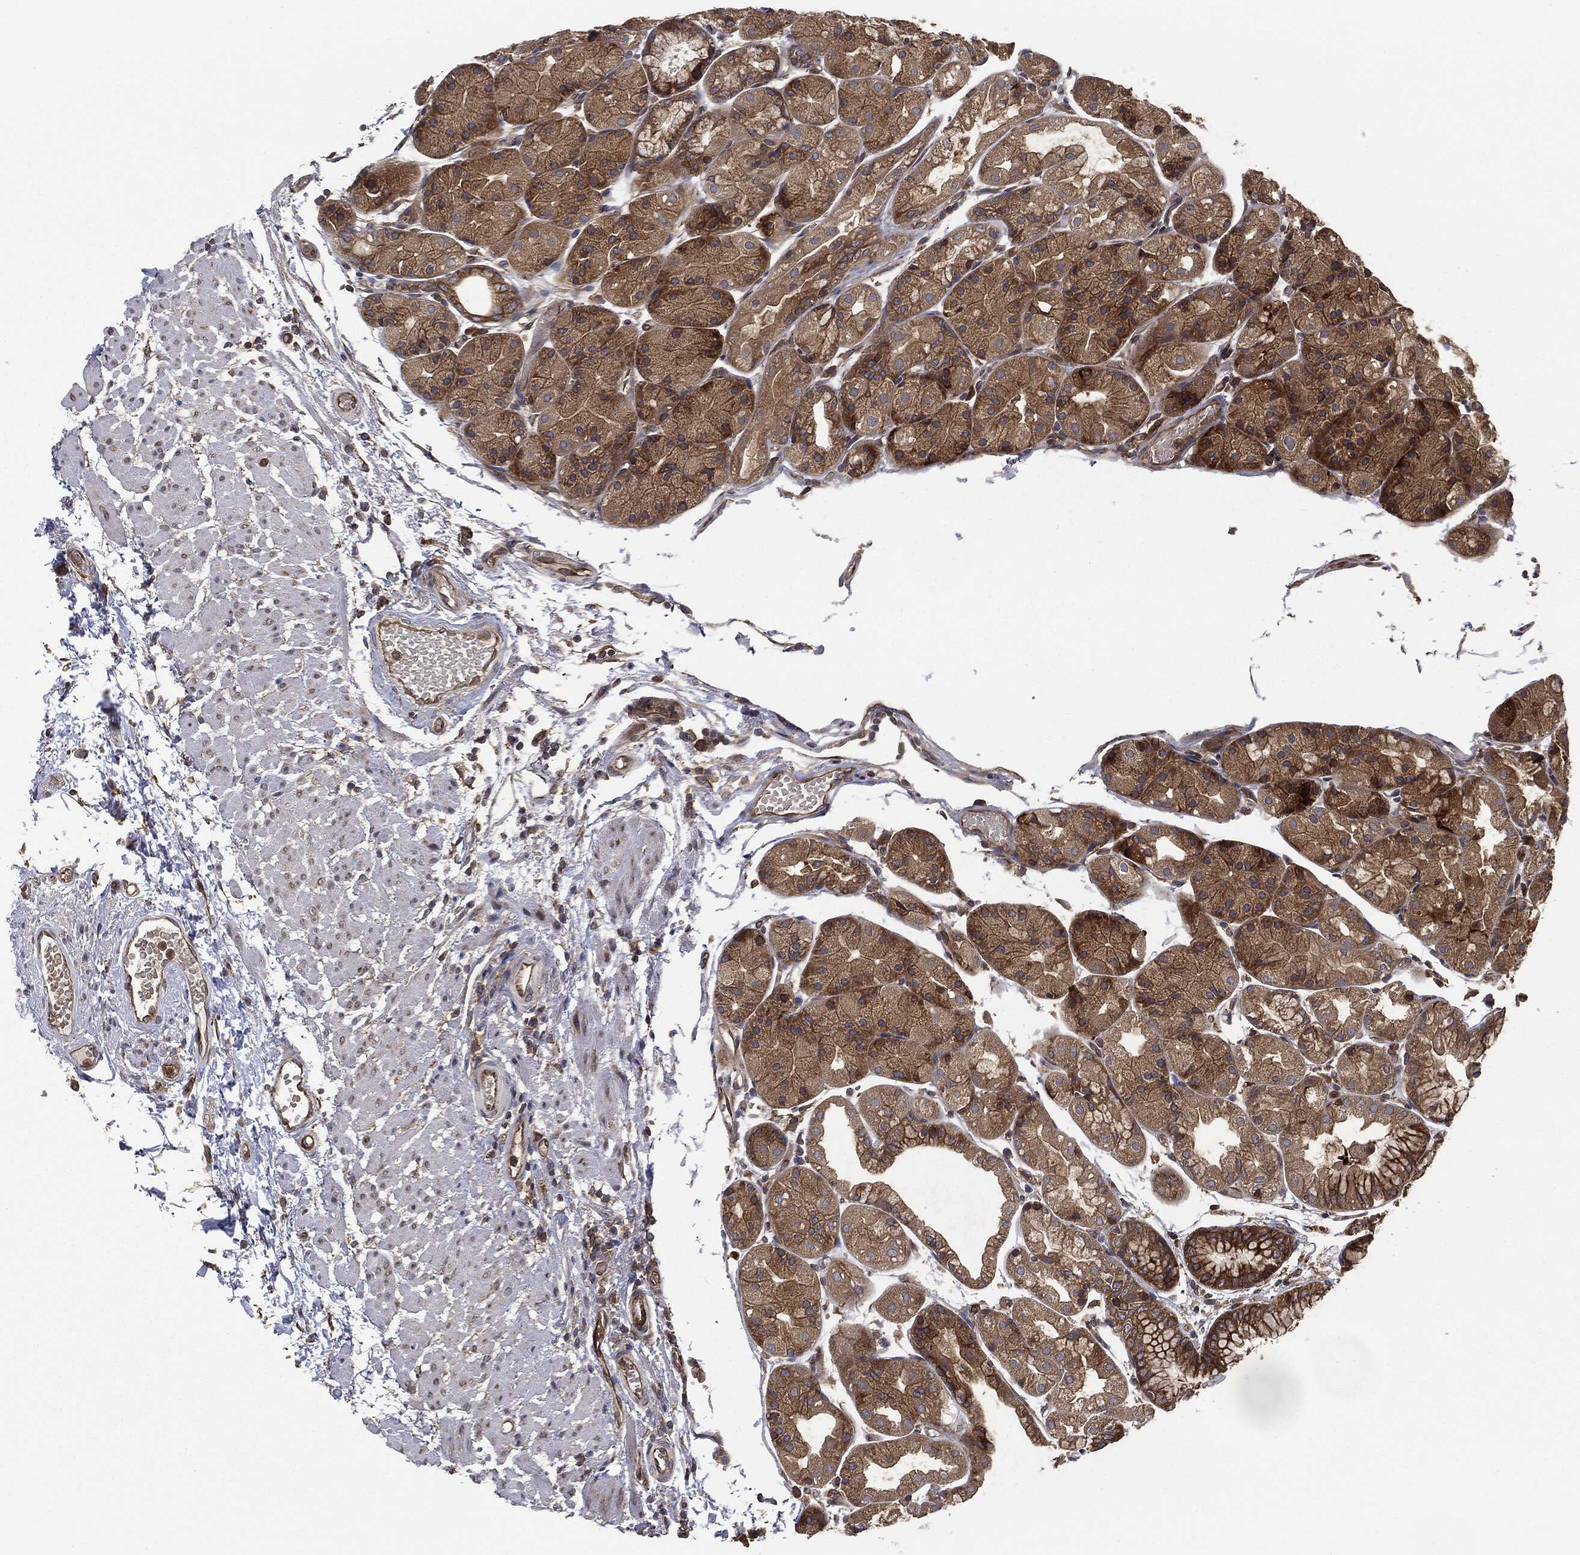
{"staining": {"intensity": "moderate", "quantity": ">75%", "location": "cytoplasmic/membranous"}, "tissue": "stomach", "cell_type": "Glandular cells", "image_type": "normal", "snomed": [{"axis": "morphology", "description": "Normal tissue, NOS"}, {"axis": "topography", "description": "Stomach, upper"}], "caption": "This photomicrograph exhibits immunohistochemistry staining of benign stomach, with medium moderate cytoplasmic/membranous expression in about >75% of glandular cells.", "gene": "EIF2AK2", "patient": {"sex": "male", "age": 72}}